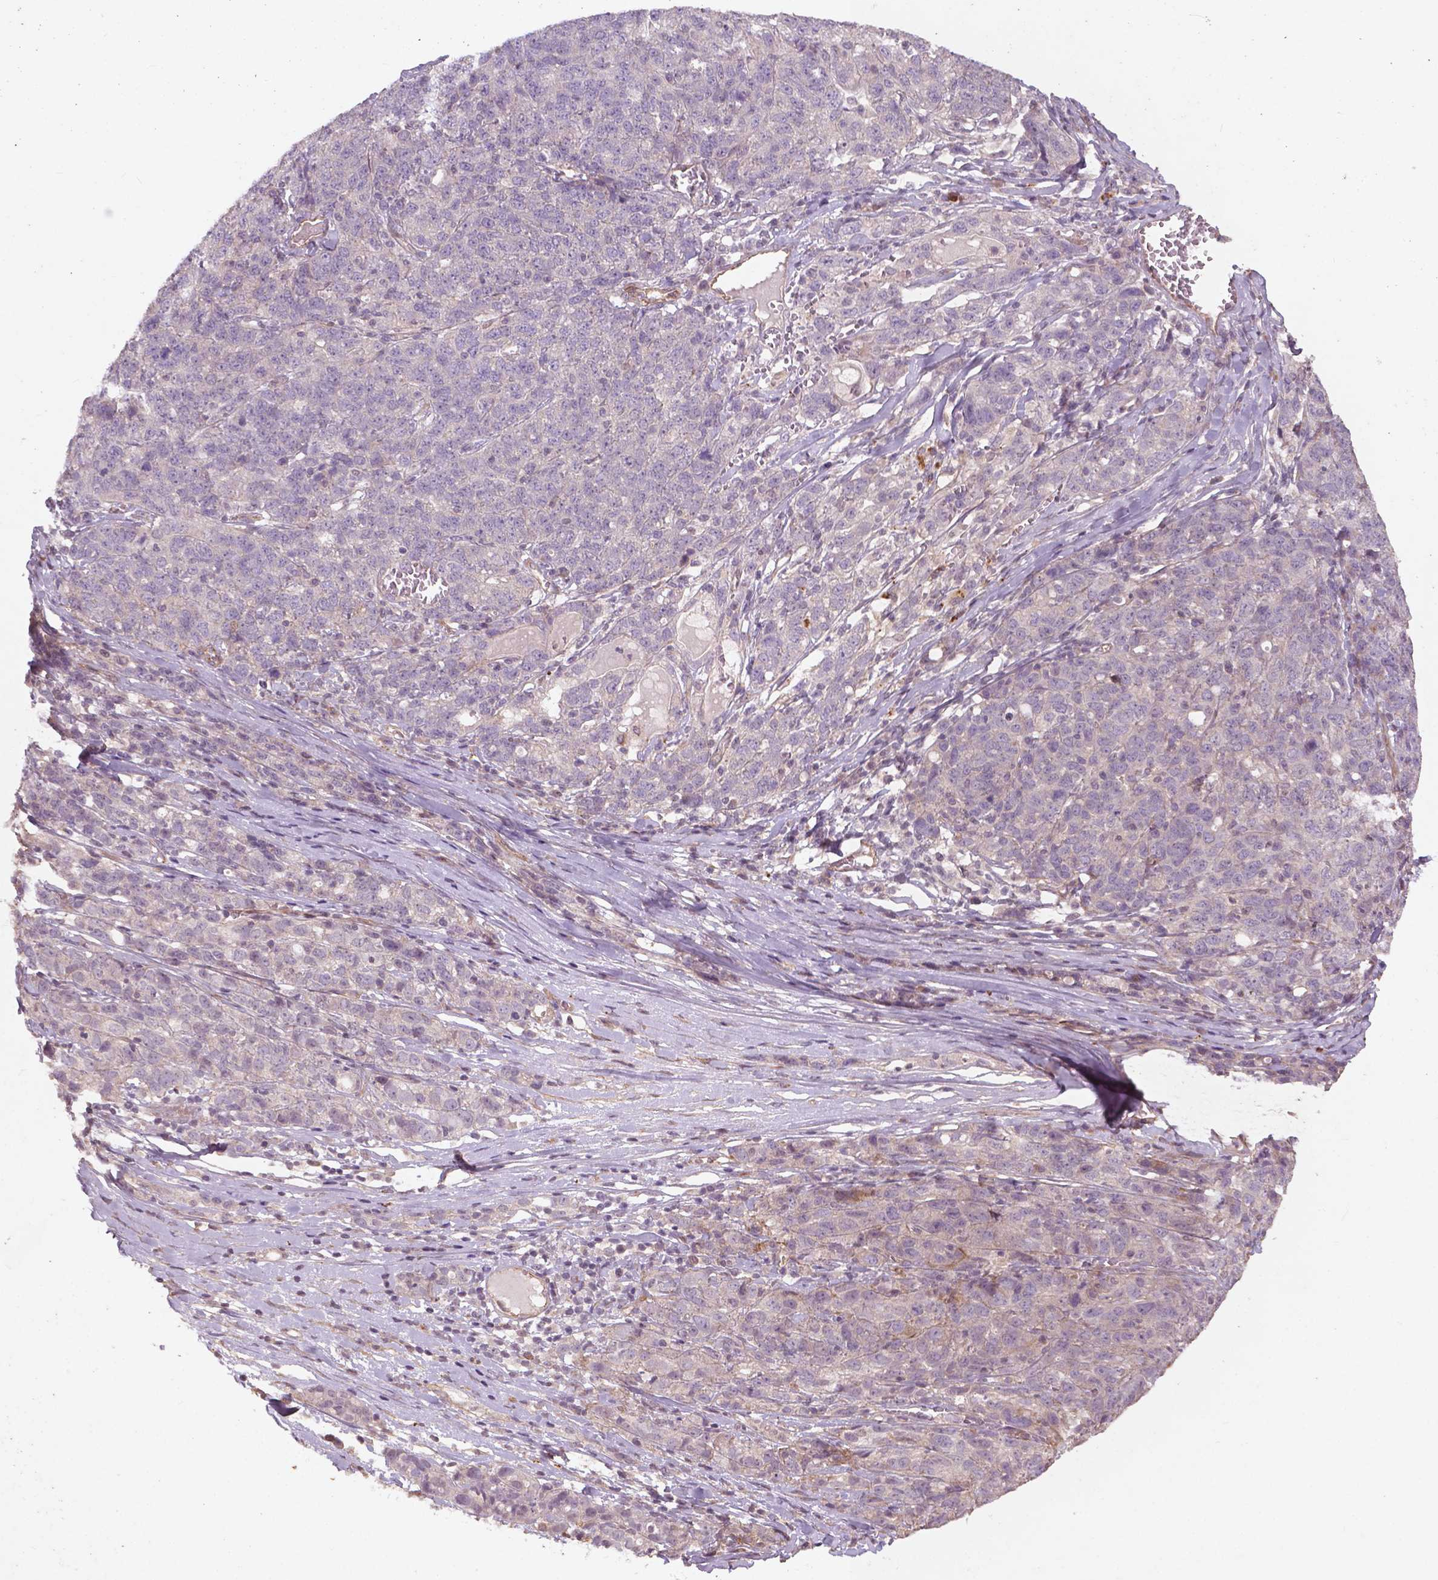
{"staining": {"intensity": "negative", "quantity": "none", "location": "none"}, "tissue": "ovarian cancer", "cell_type": "Tumor cells", "image_type": "cancer", "snomed": [{"axis": "morphology", "description": "Cystadenocarcinoma, serous, NOS"}, {"axis": "topography", "description": "Ovary"}], "caption": "Immunohistochemistry micrograph of human ovarian serous cystadenocarcinoma stained for a protein (brown), which exhibits no positivity in tumor cells. (DAB IHC with hematoxylin counter stain).", "gene": "RFPL4B", "patient": {"sex": "female", "age": 71}}